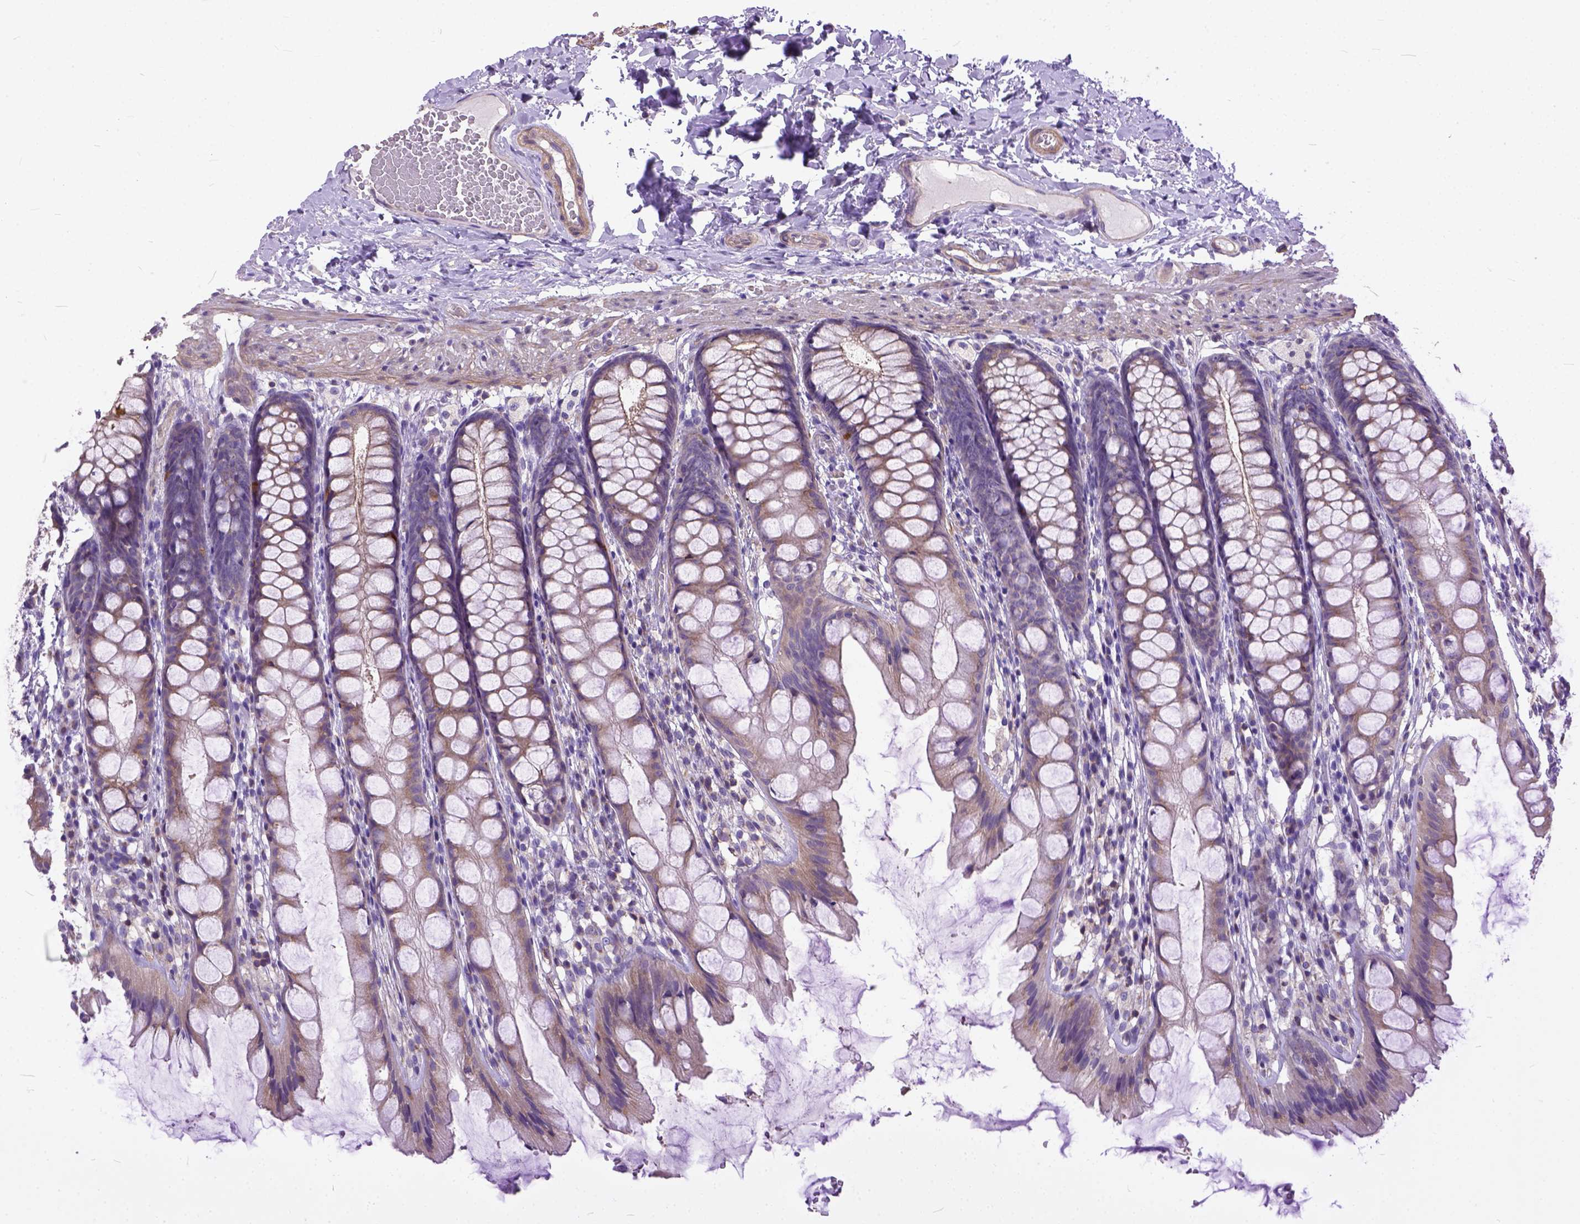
{"staining": {"intensity": "weak", "quantity": ">75%", "location": "cytoplasmic/membranous"}, "tissue": "colon", "cell_type": "Endothelial cells", "image_type": "normal", "snomed": [{"axis": "morphology", "description": "Normal tissue, NOS"}, {"axis": "topography", "description": "Colon"}], "caption": "About >75% of endothelial cells in benign human colon demonstrate weak cytoplasmic/membranous protein staining as visualized by brown immunohistochemical staining.", "gene": "BANF2", "patient": {"sex": "male", "age": 47}}